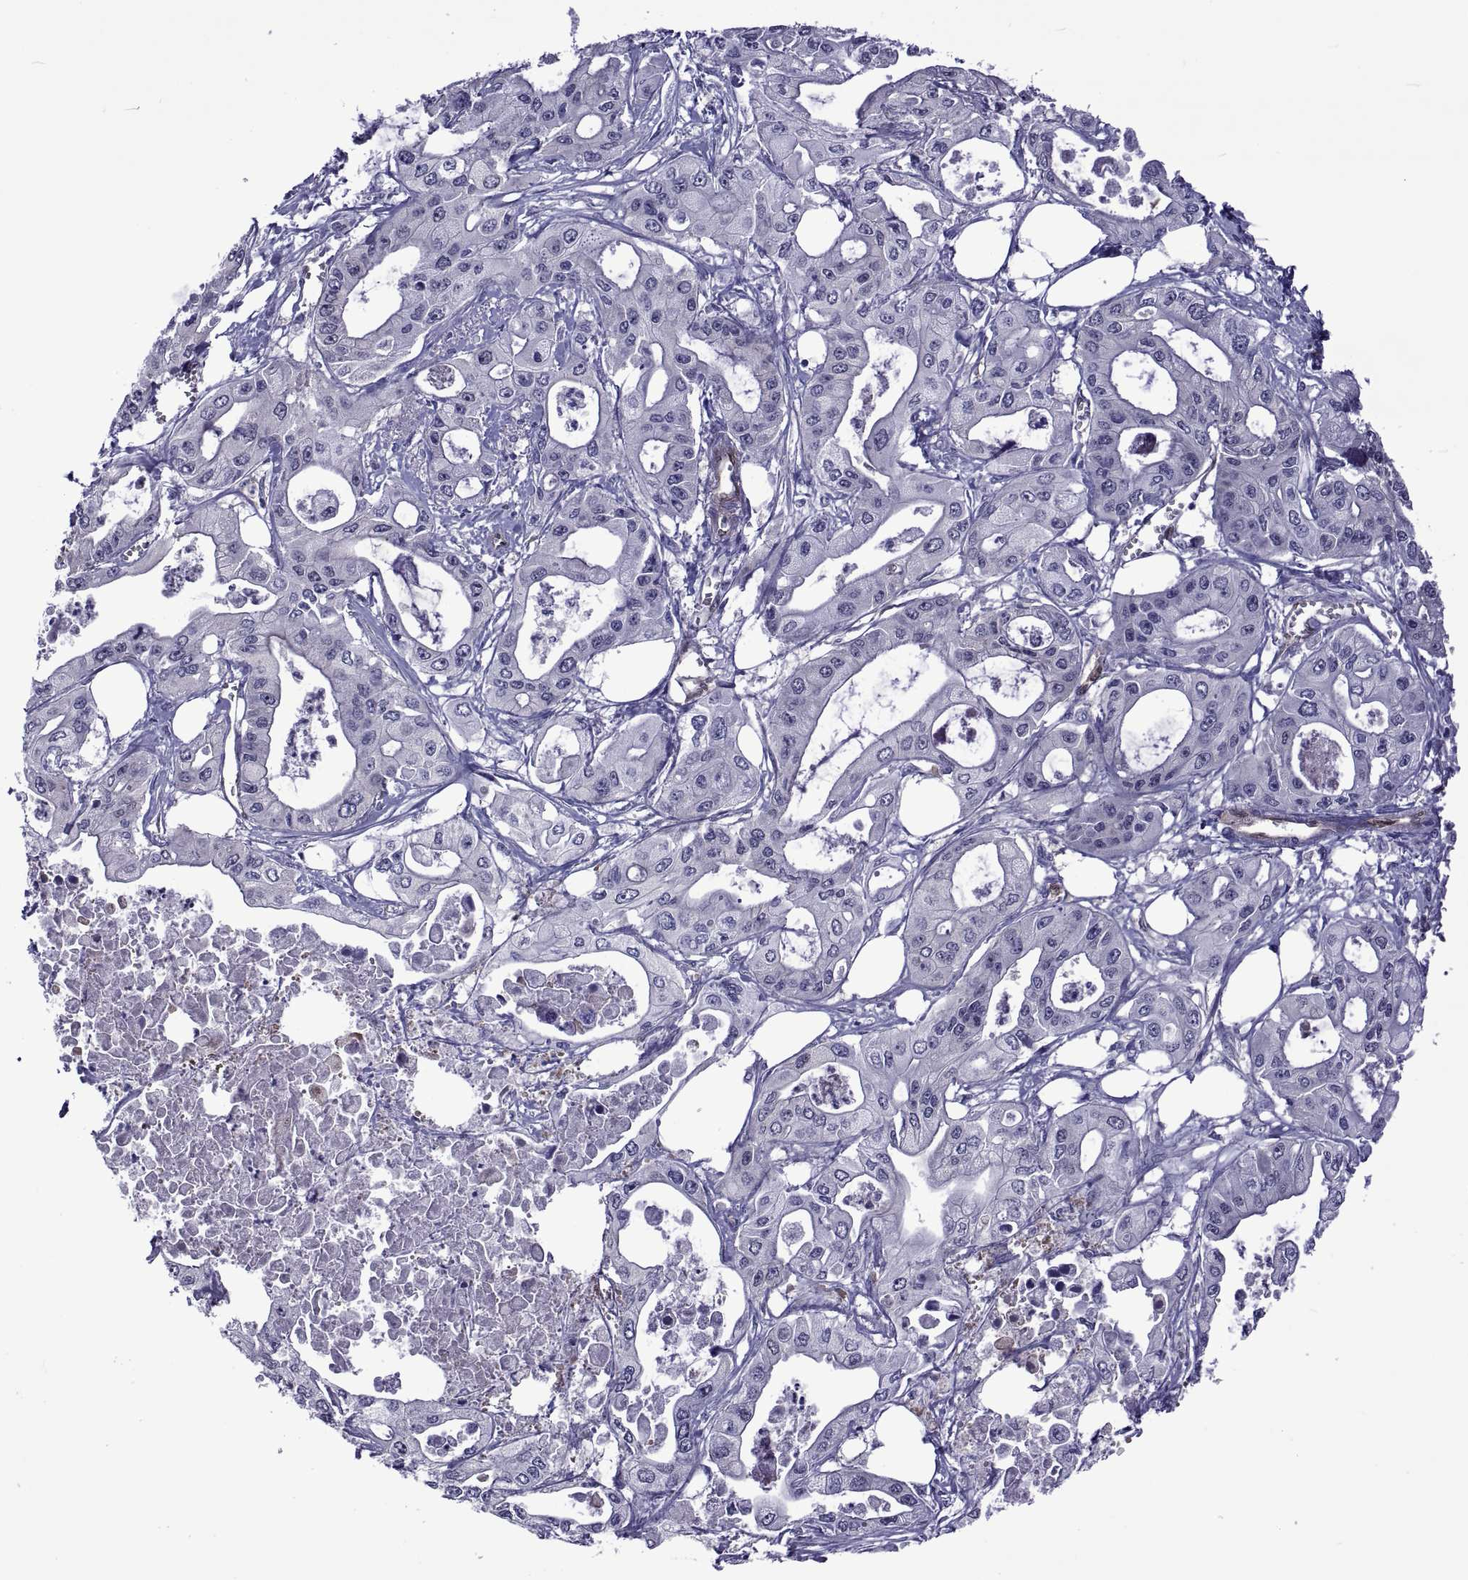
{"staining": {"intensity": "negative", "quantity": "none", "location": "none"}, "tissue": "pancreatic cancer", "cell_type": "Tumor cells", "image_type": "cancer", "snomed": [{"axis": "morphology", "description": "Adenocarcinoma, NOS"}, {"axis": "topography", "description": "Pancreas"}], "caption": "Pancreatic cancer (adenocarcinoma) was stained to show a protein in brown. There is no significant expression in tumor cells.", "gene": "LCN9", "patient": {"sex": "male", "age": 70}}